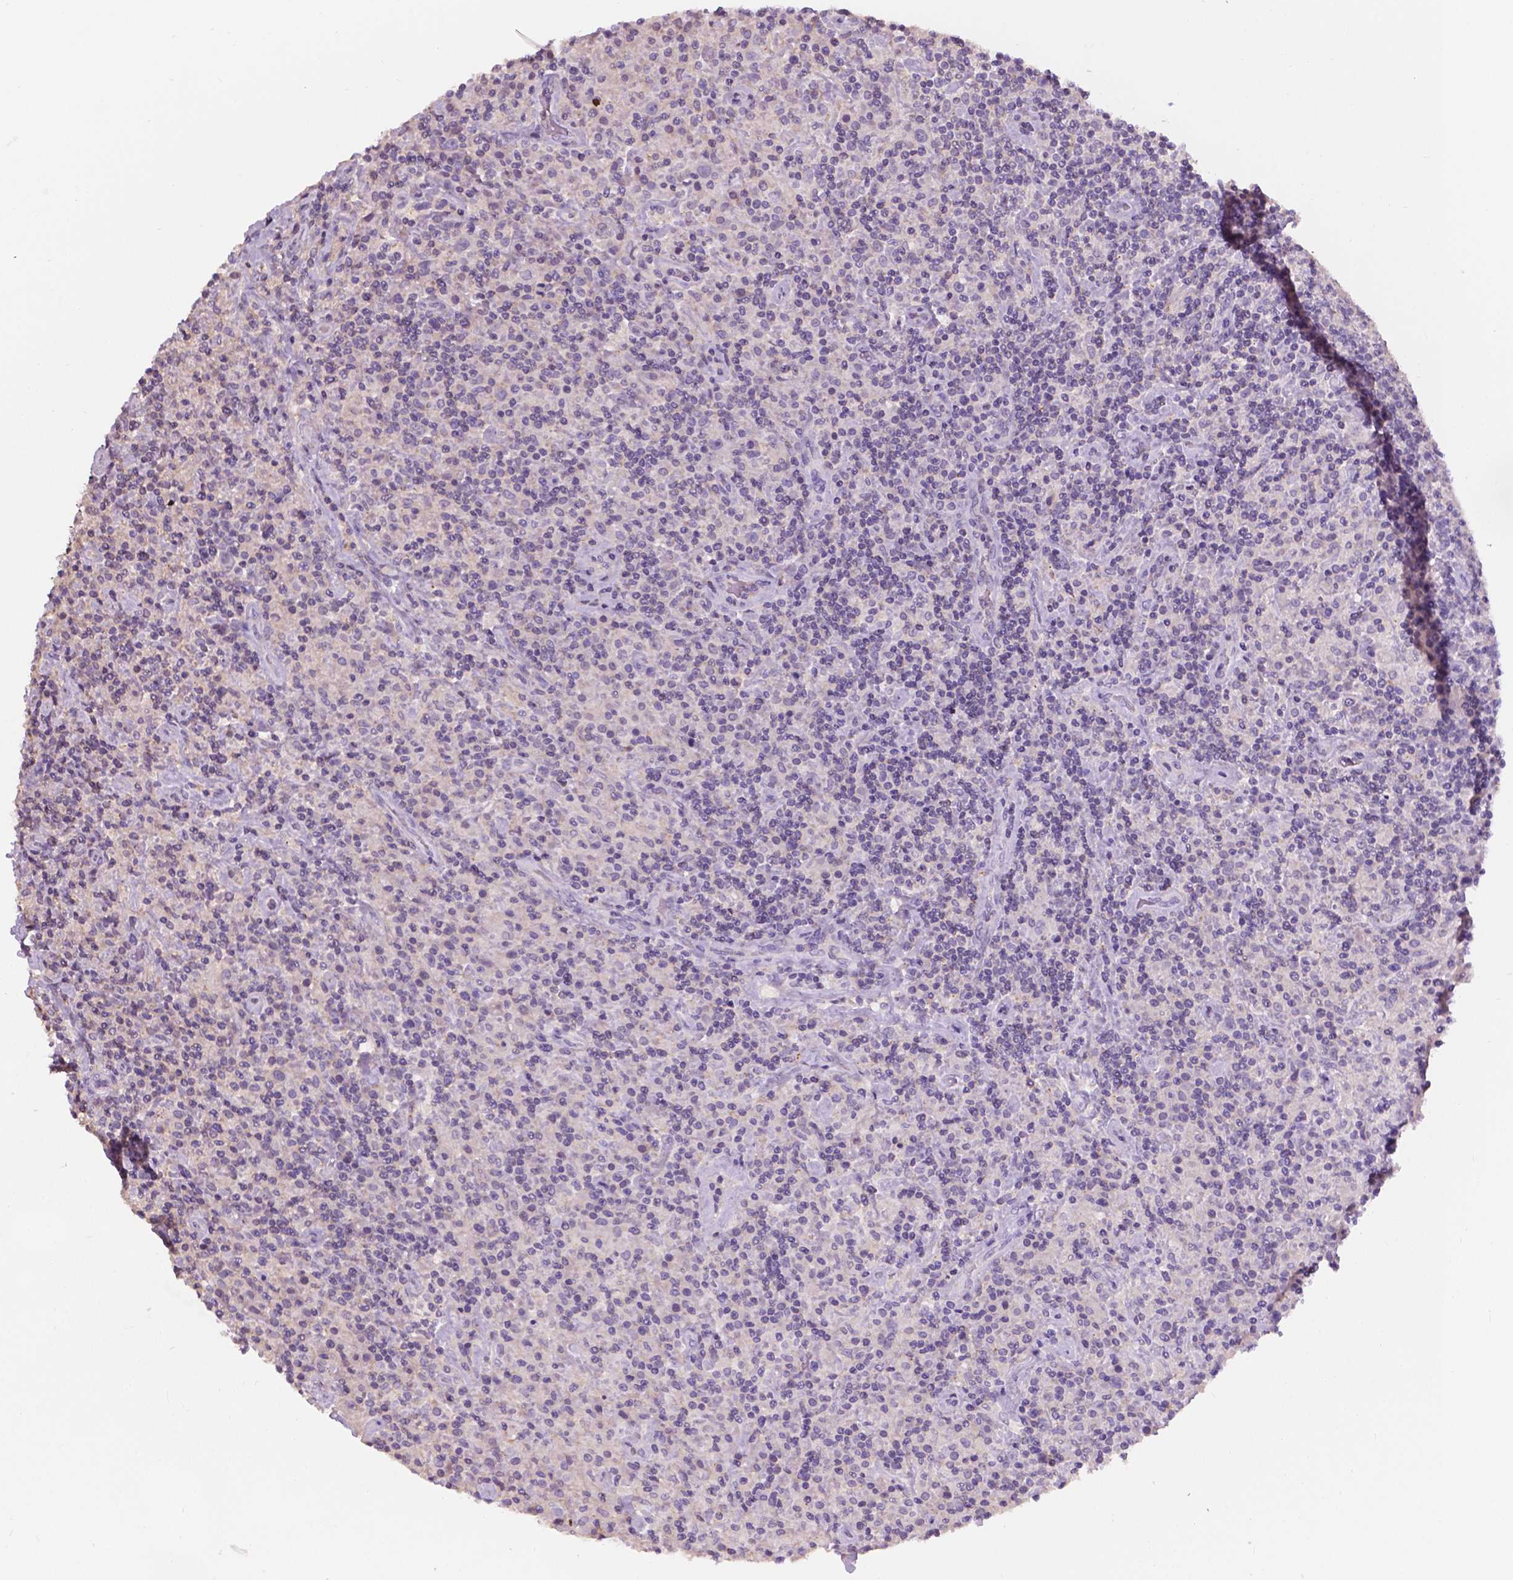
{"staining": {"intensity": "negative", "quantity": "none", "location": "none"}, "tissue": "lymphoma", "cell_type": "Tumor cells", "image_type": "cancer", "snomed": [{"axis": "morphology", "description": "Hodgkin's disease, NOS"}, {"axis": "topography", "description": "Lymph node"}], "caption": "Immunohistochemistry of Hodgkin's disease reveals no positivity in tumor cells. (Brightfield microscopy of DAB (3,3'-diaminobenzidine) IHC at high magnification).", "gene": "SBSN", "patient": {"sex": "male", "age": 70}}